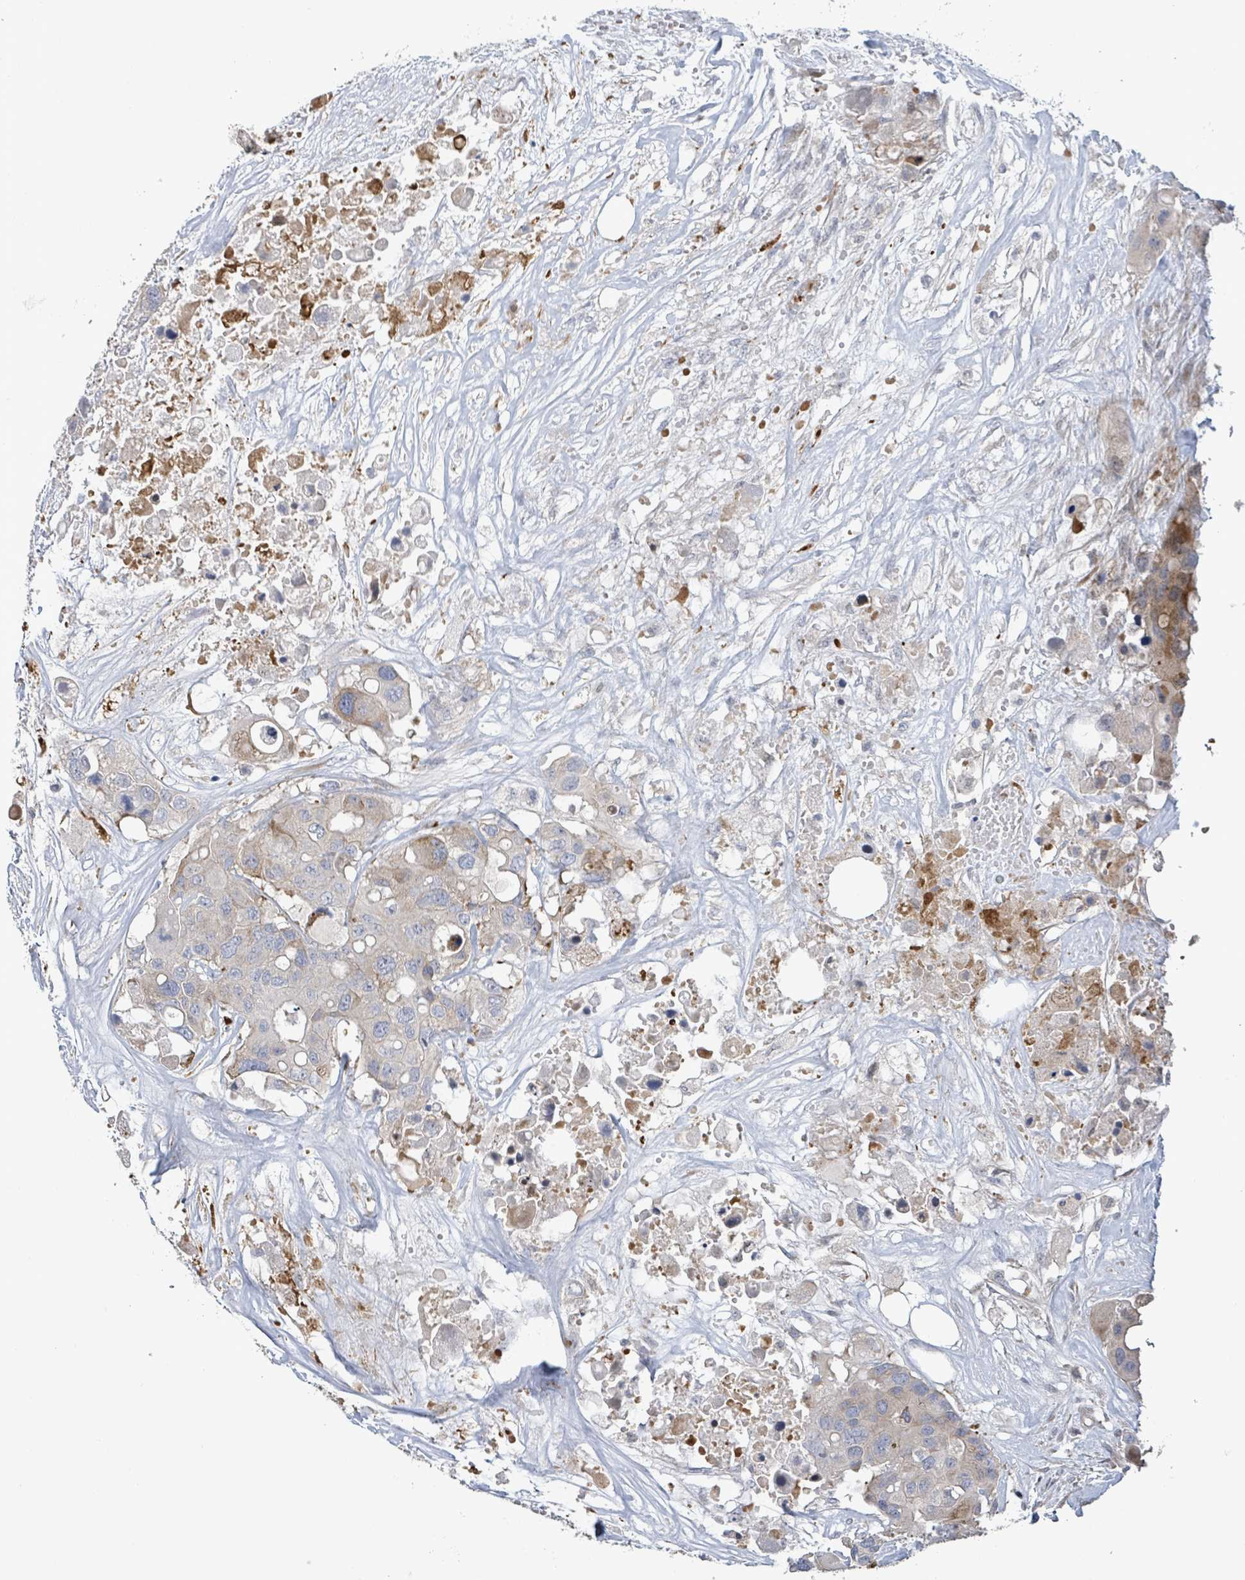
{"staining": {"intensity": "weak", "quantity": "<25%", "location": "cytoplasmic/membranous"}, "tissue": "colorectal cancer", "cell_type": "Tumor cells", "image_type": "cancer", "snomed": [{"axis": "morphology", "description": "Adenocarcinoma, NOS"}, {"axis": "topography", "description": "Colon"}], "caption": "A high-resolution micrograph shows immunohistochemistry (IHC) staining of colorectal cancer, which demonstrates no significant staining in tumor cells.", "gene": "LILRA4", "patient": {"sex": "male", "age": 77}}